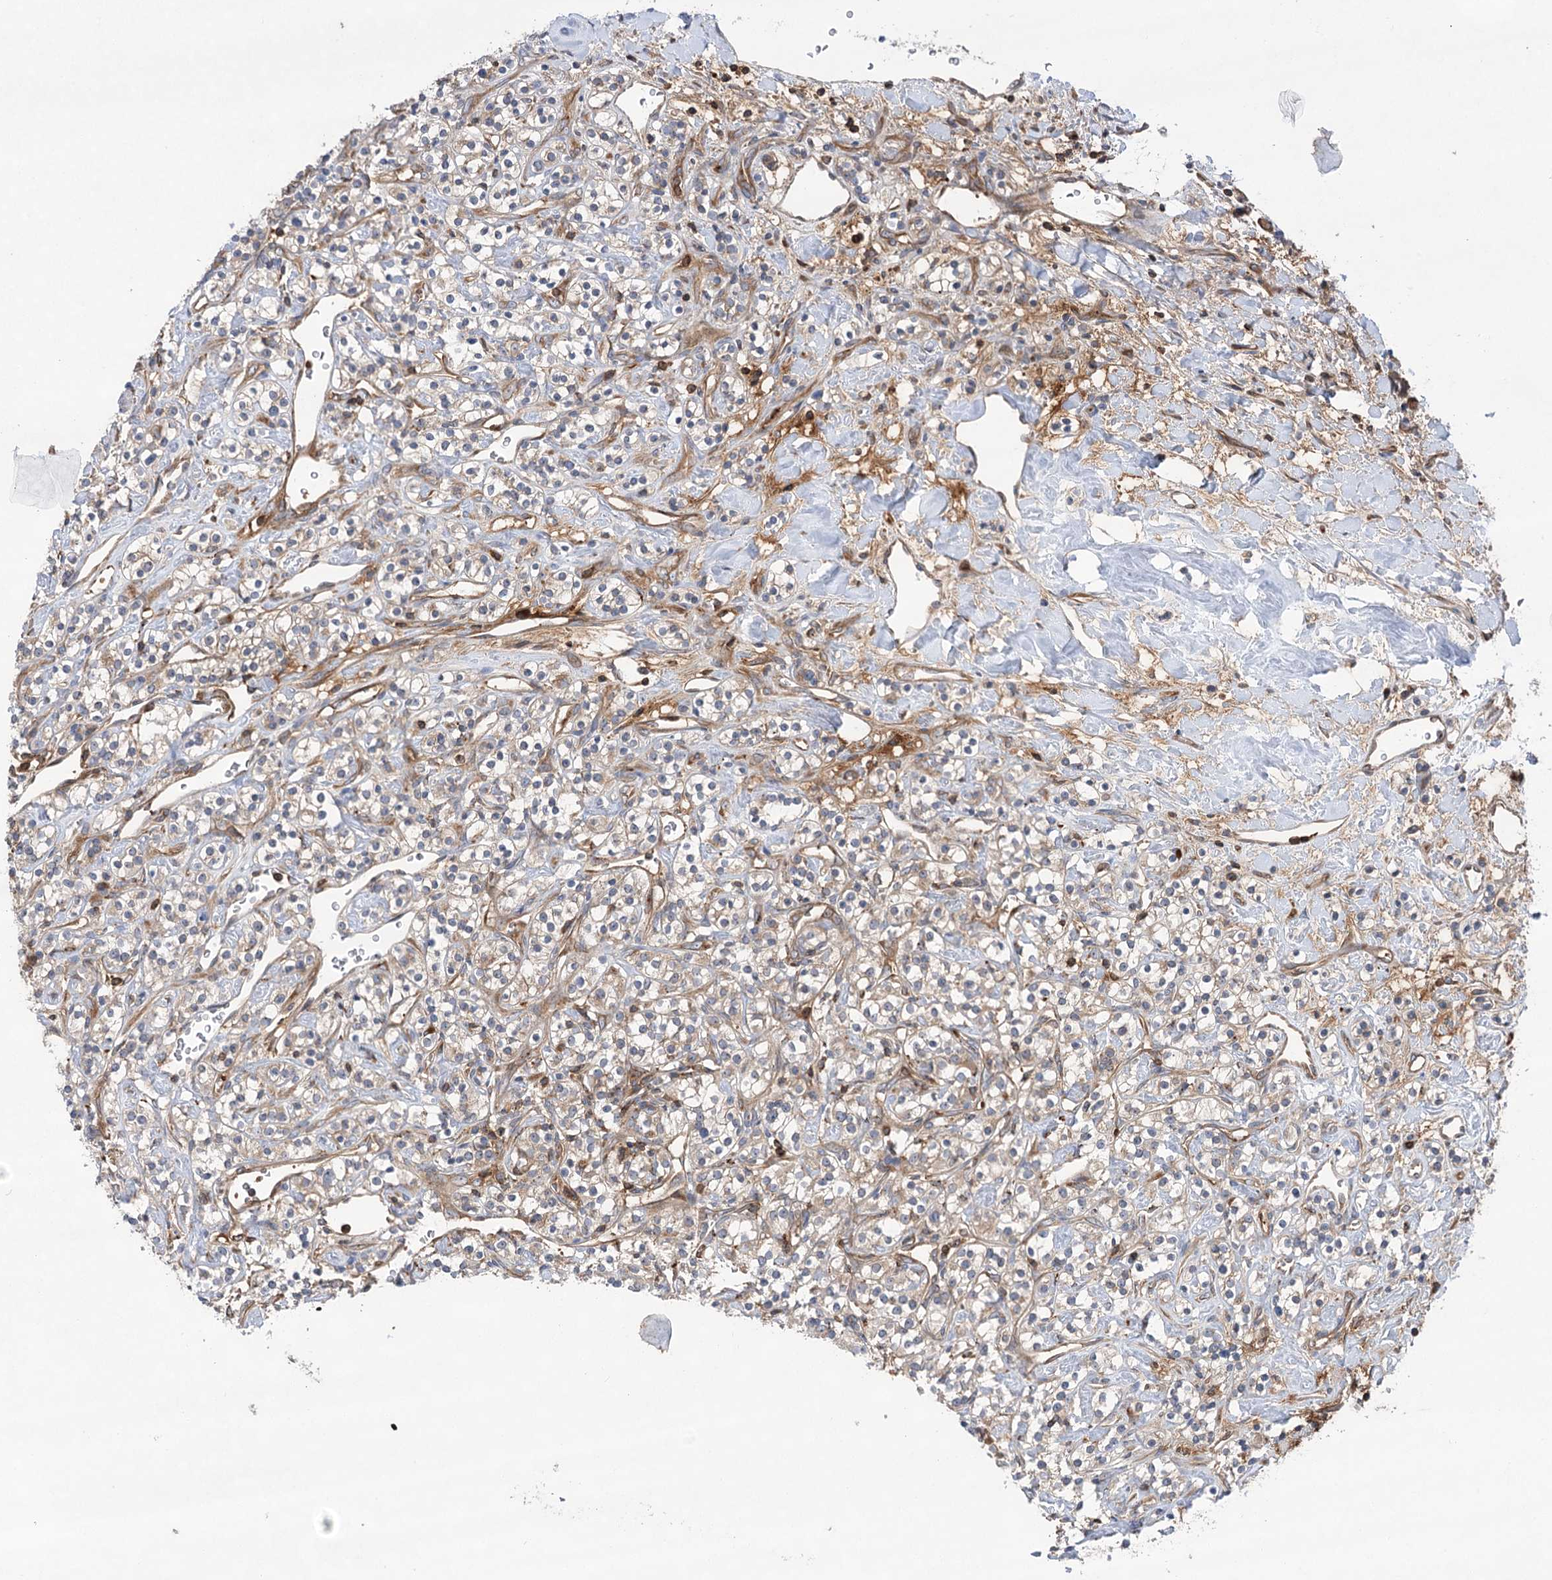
{"staining": {"intensity": "negative", "quantity": "none", "location": "none"}, "tissue": "renal cancer", "cell_type": "Tumor cells", "image_type": "cancer", "snomed": [{"axis": "morphology", "description": "Adenocarcinoma, NOS"}, {"axis": "topography", "description": "Kidney"}], "caption": "The photomicrograph exhibits no significant staining in tumor cells of renal cancer (adenocarcinoma). (DAB (3,3'-diaminobenzidine) immunohistochemistry (IHC), high magnification).", "gene": "VPS37B", "patient": {"sex": "male", "age": 77}}